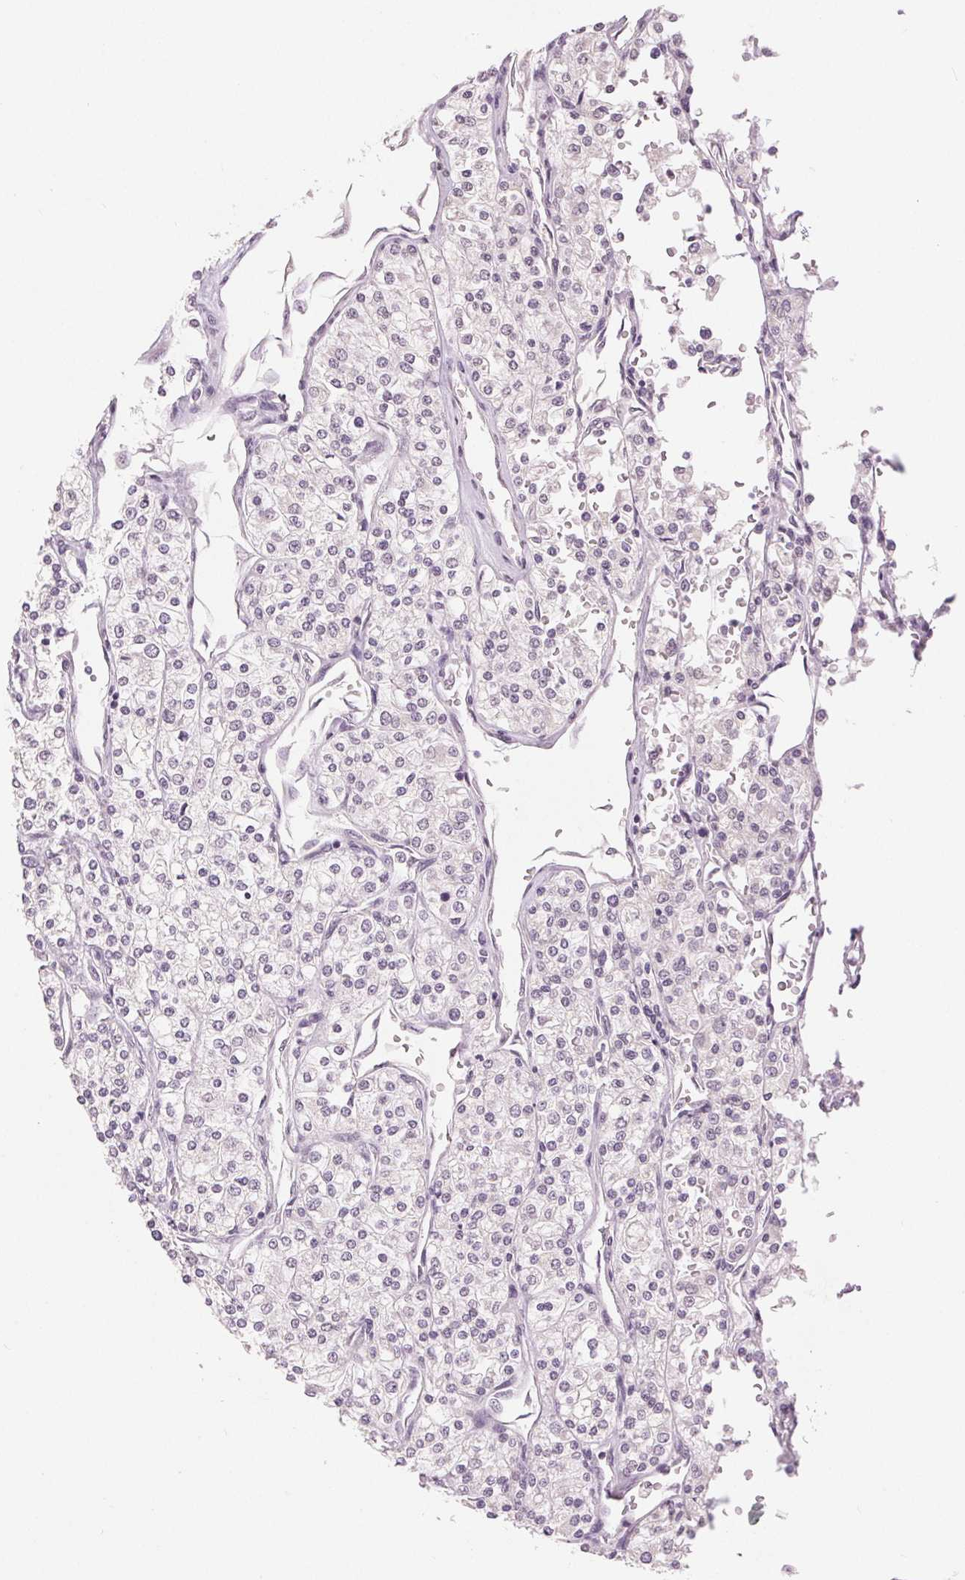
{"staining": {"intensity": "negative", "quantity": "none", "location": "none"}, "tissue": "renal cancer", "cell_type": "Tumor cells", "image_type": "cancer", "snomed": [{"axis": "morphology", "description": "Adenocarcinoma, NOS"}, {"axis": "topography", "description": "Kidney"}], "caption": "A histopathology image of renal cancer stained for a protein shows no brown staining in tumor cells.", "gene": "SLC27A5", "patient": {"sex": "male", "age": 80}}